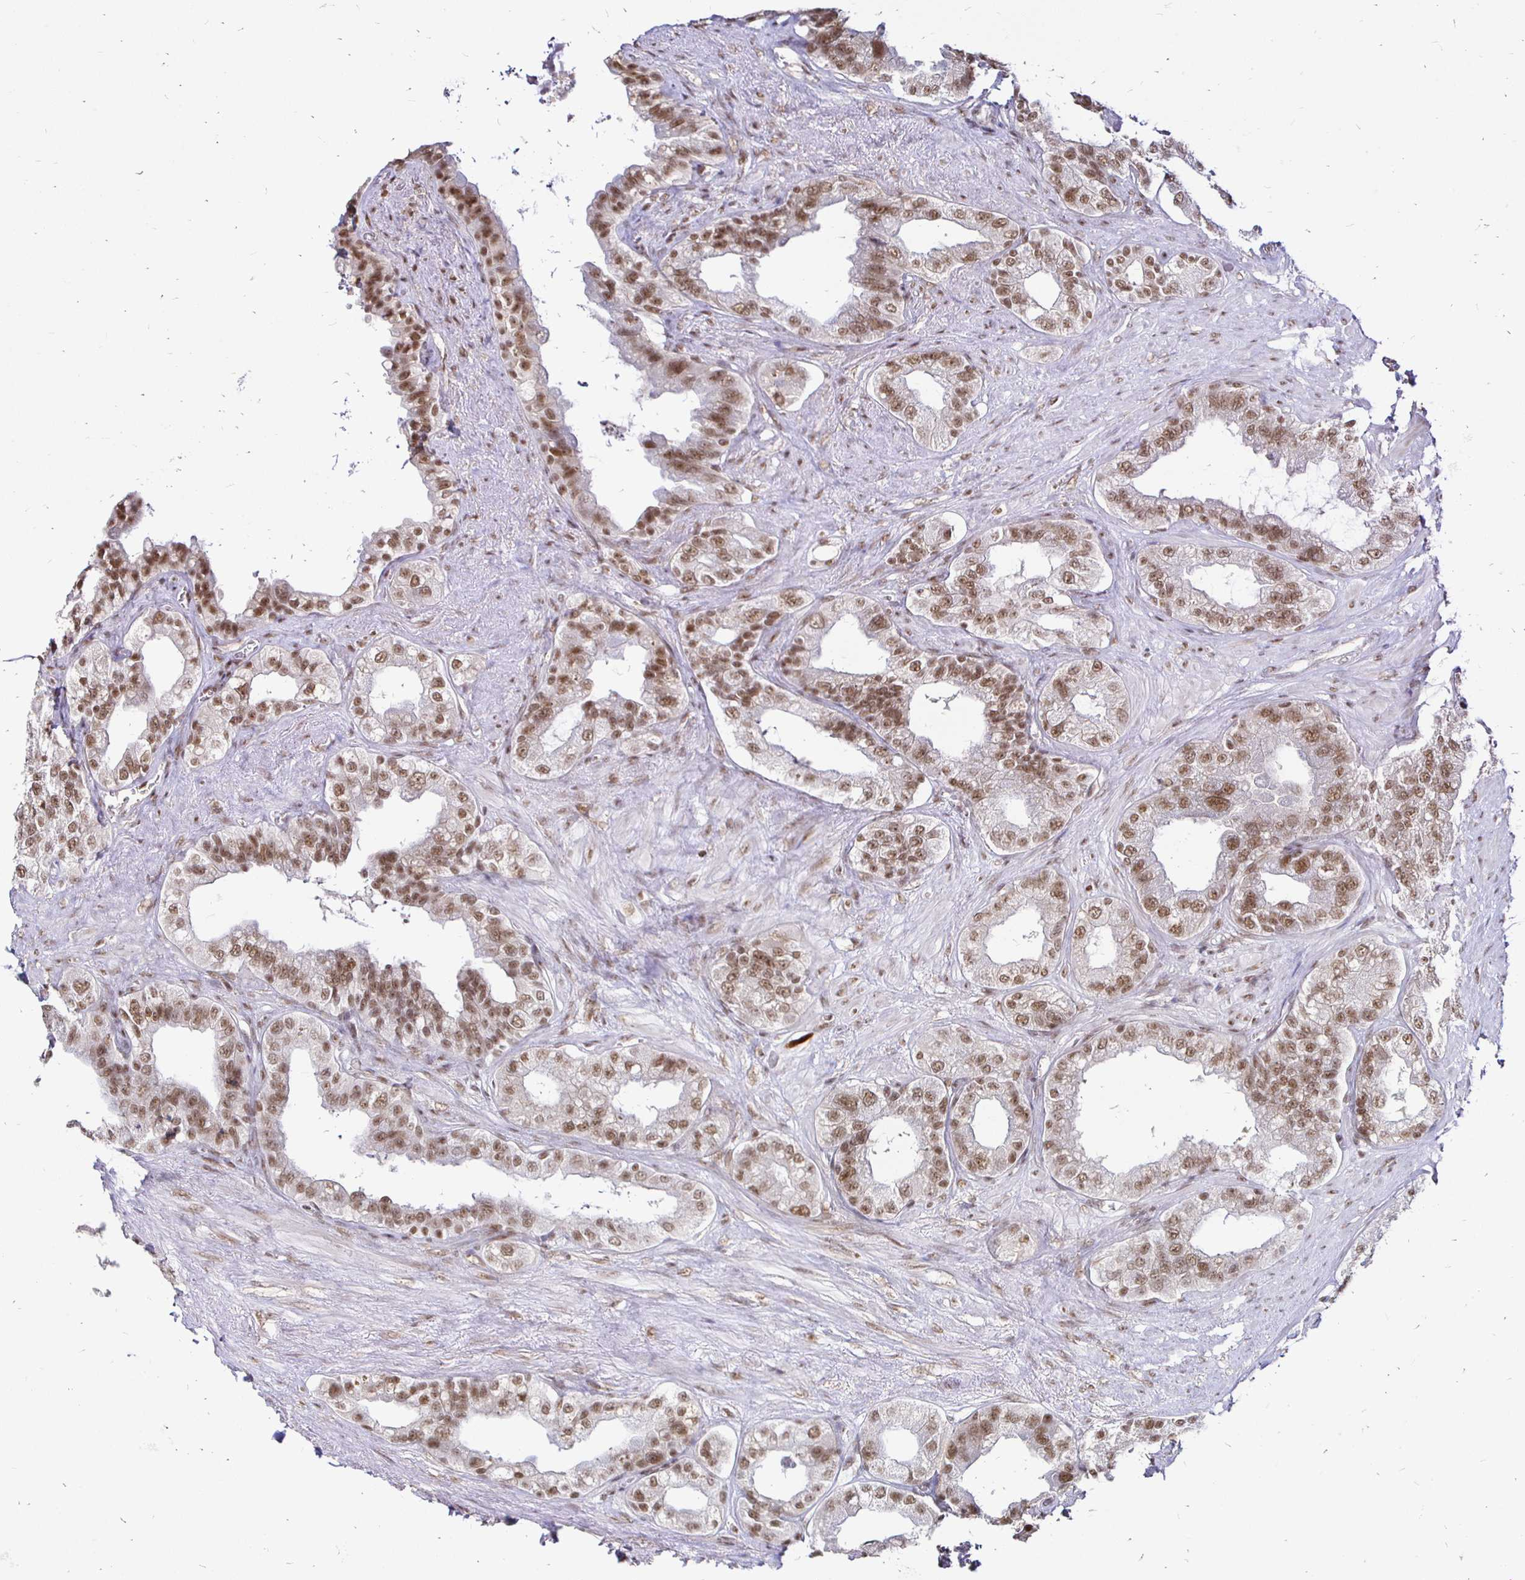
{"staining": {"intensity": "moderate", "quantity": ">75%", "location": "nuclear"}, "tissue": "seminal vesicle", "cell_type": "Glandular cells", "image_type": "normal", "snomed": [{"axis": "morphology", "description": "Normal tissue, NOS"}, {"axis": "topography", "description": "Seminal veicle"}, {"axis": "topography", "description": "Peripheral nerve tissue"}], "caption": "Glandular cells show medium levels of moderate nuclear positivity in approximately >75% of cells in normal human seminal vesicle.", "gene": "SIN3A", "patient": {"sex": "male", "age": 76}}